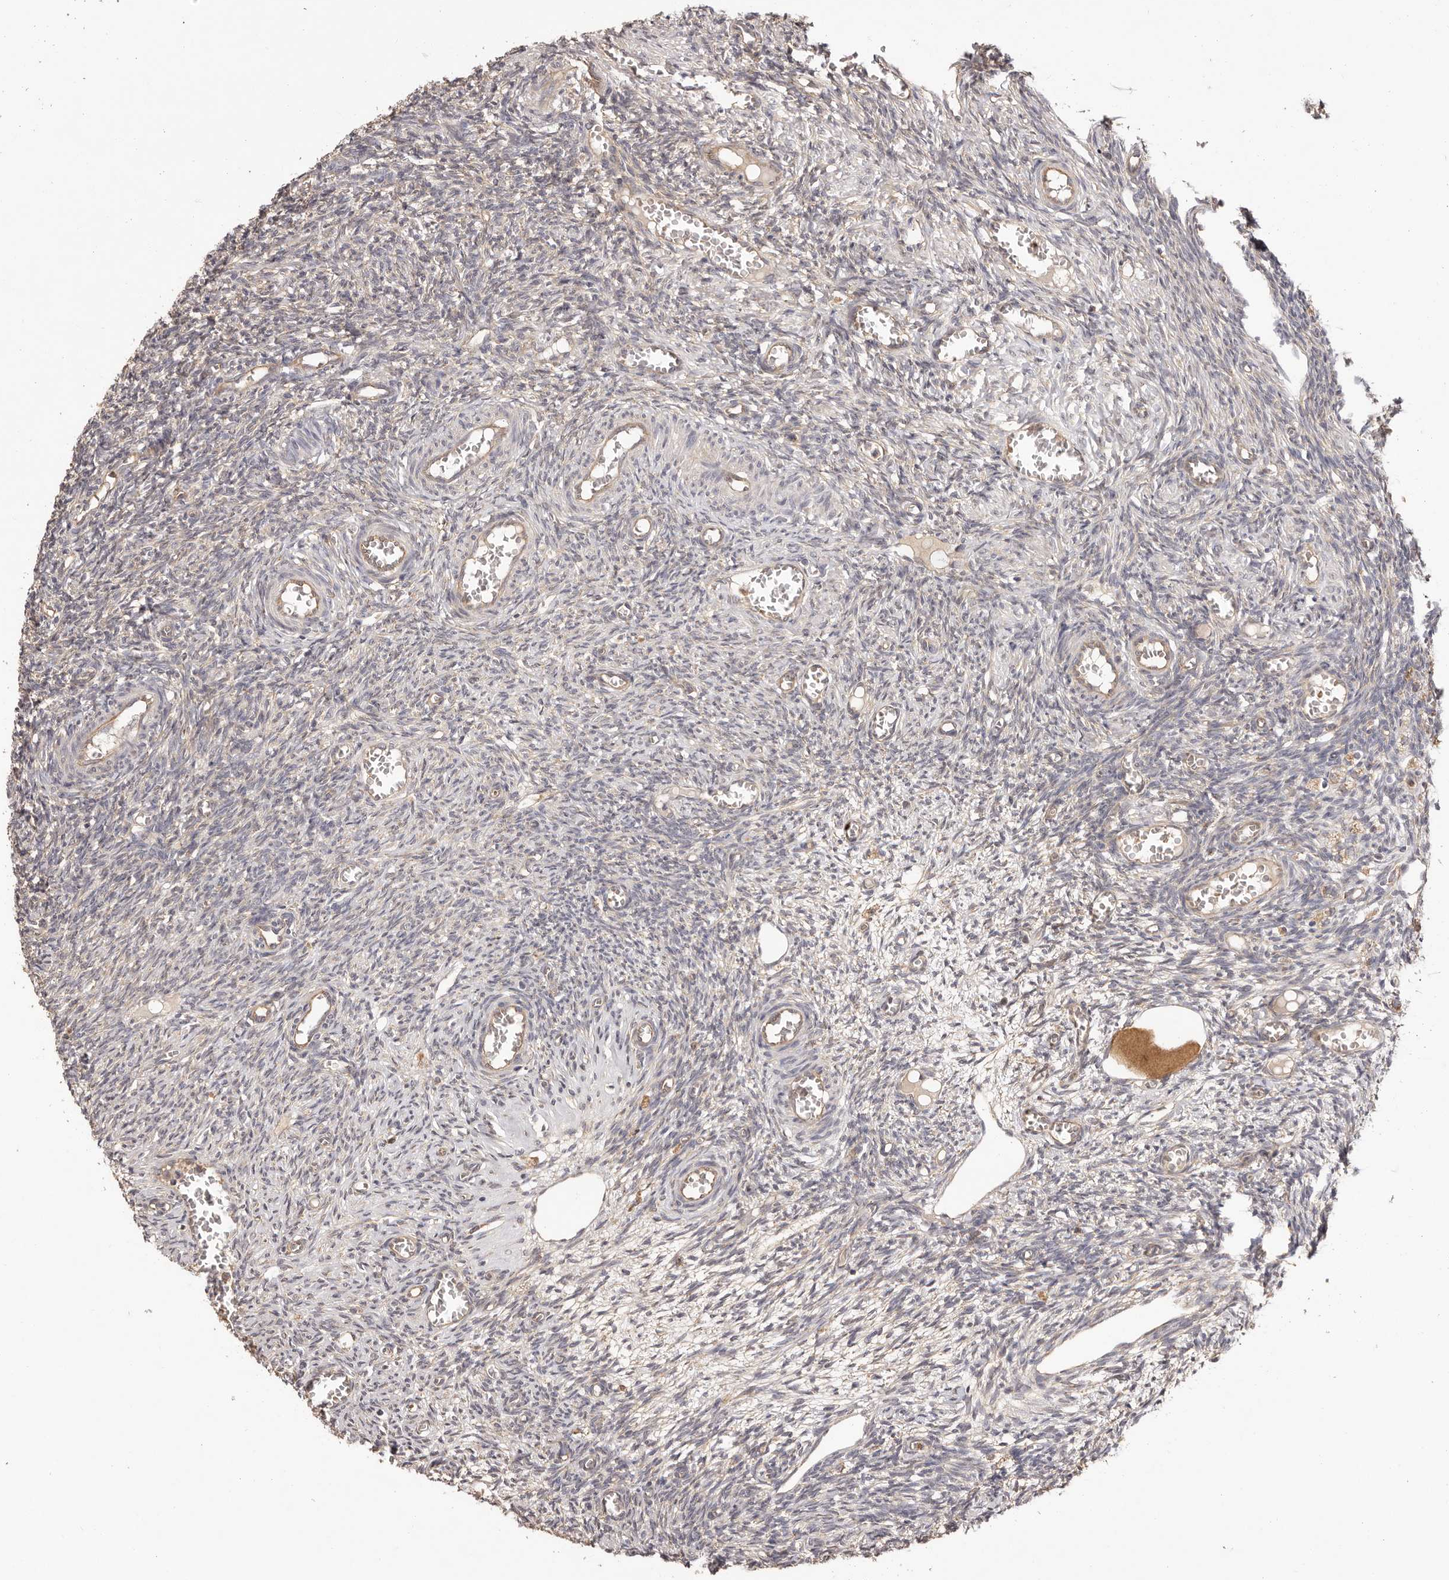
{"staining": {"intensity": "weak", "quantity": "25%-75%", "location": "cytoplasmic/membranous"}, "tissue": "ovary", "cell_type": "Ovarian stroma cells", "image_type": "normal", "snomed": [{"axis": "morphology", "description": "Normal tissue, NOS"}, {"axis": "topography", "description": "Ovary"}], "caption": "Benign ovary demonstrates weak cytoplasmic/membranous staining in about 25%-75% of ovarian stroma cells, visualized by immunohistochemistry. The staining was performed using DAB (3,3'-diaminobenzidine), with brown indicating positive protein expression. Nuclei are stained blue with hematoxylin.", "gene": "UBR2", "patient": {"sex": "female", "age": 27}}